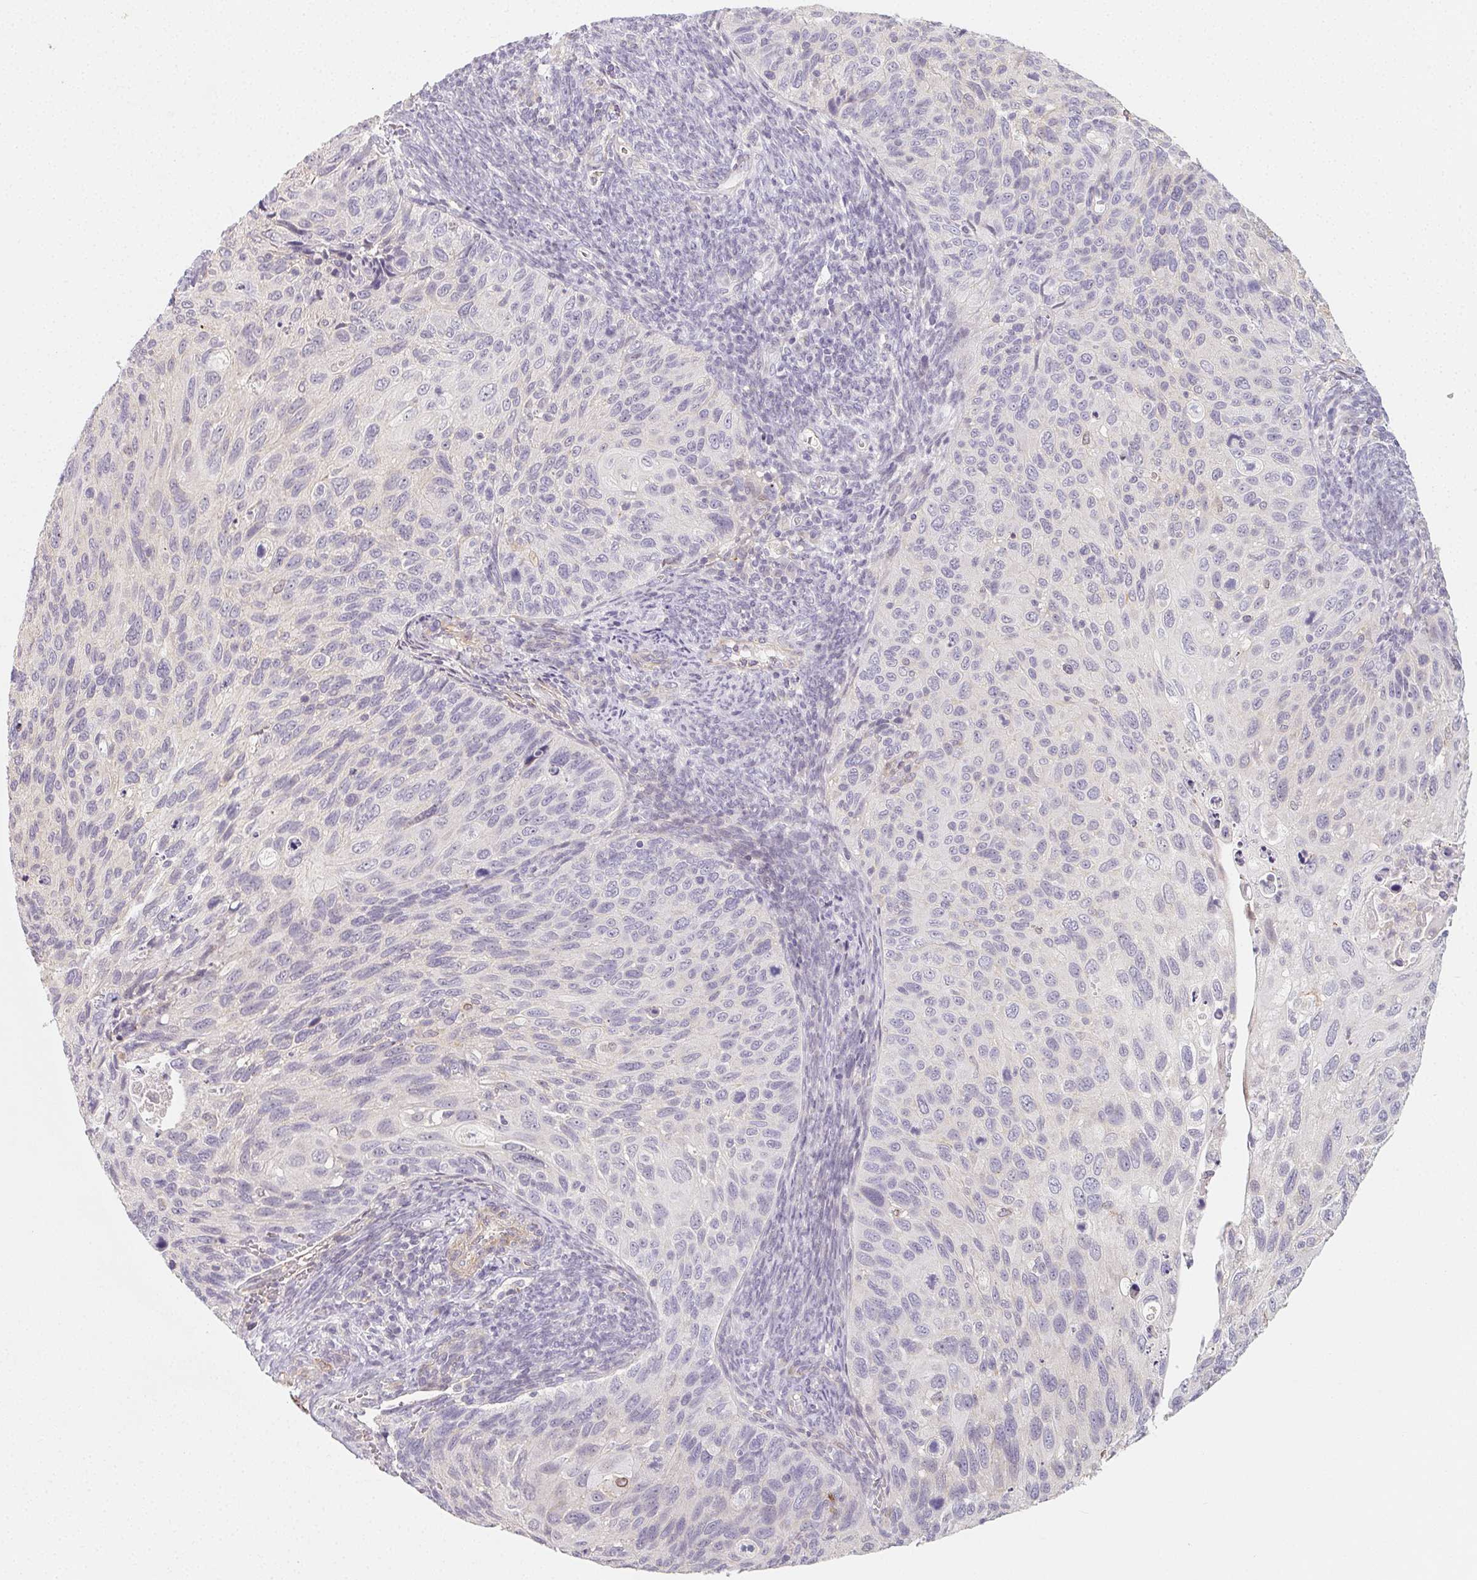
{"staining": {"intensity": "negative", "quantity": "none", "location": "none"}, "tissue": "cervical cancer", "cell_type": "Tumor cells", "image_type": "cancer", "snomed": [{"axis": "morphology", "description": "Squamous cell carcinoma, NOS"}, {"axis": "topography", "description": "Cervix"}], "caption": "Tumor cells show no significant expression in squamous cell carcinoma (cervical). The staining is performed using DAB brown chromogen with nuclei counter-stained in using hematoxylin.", "gene": "LRRC23", "patient": {"sex": "female", "age": 70}}